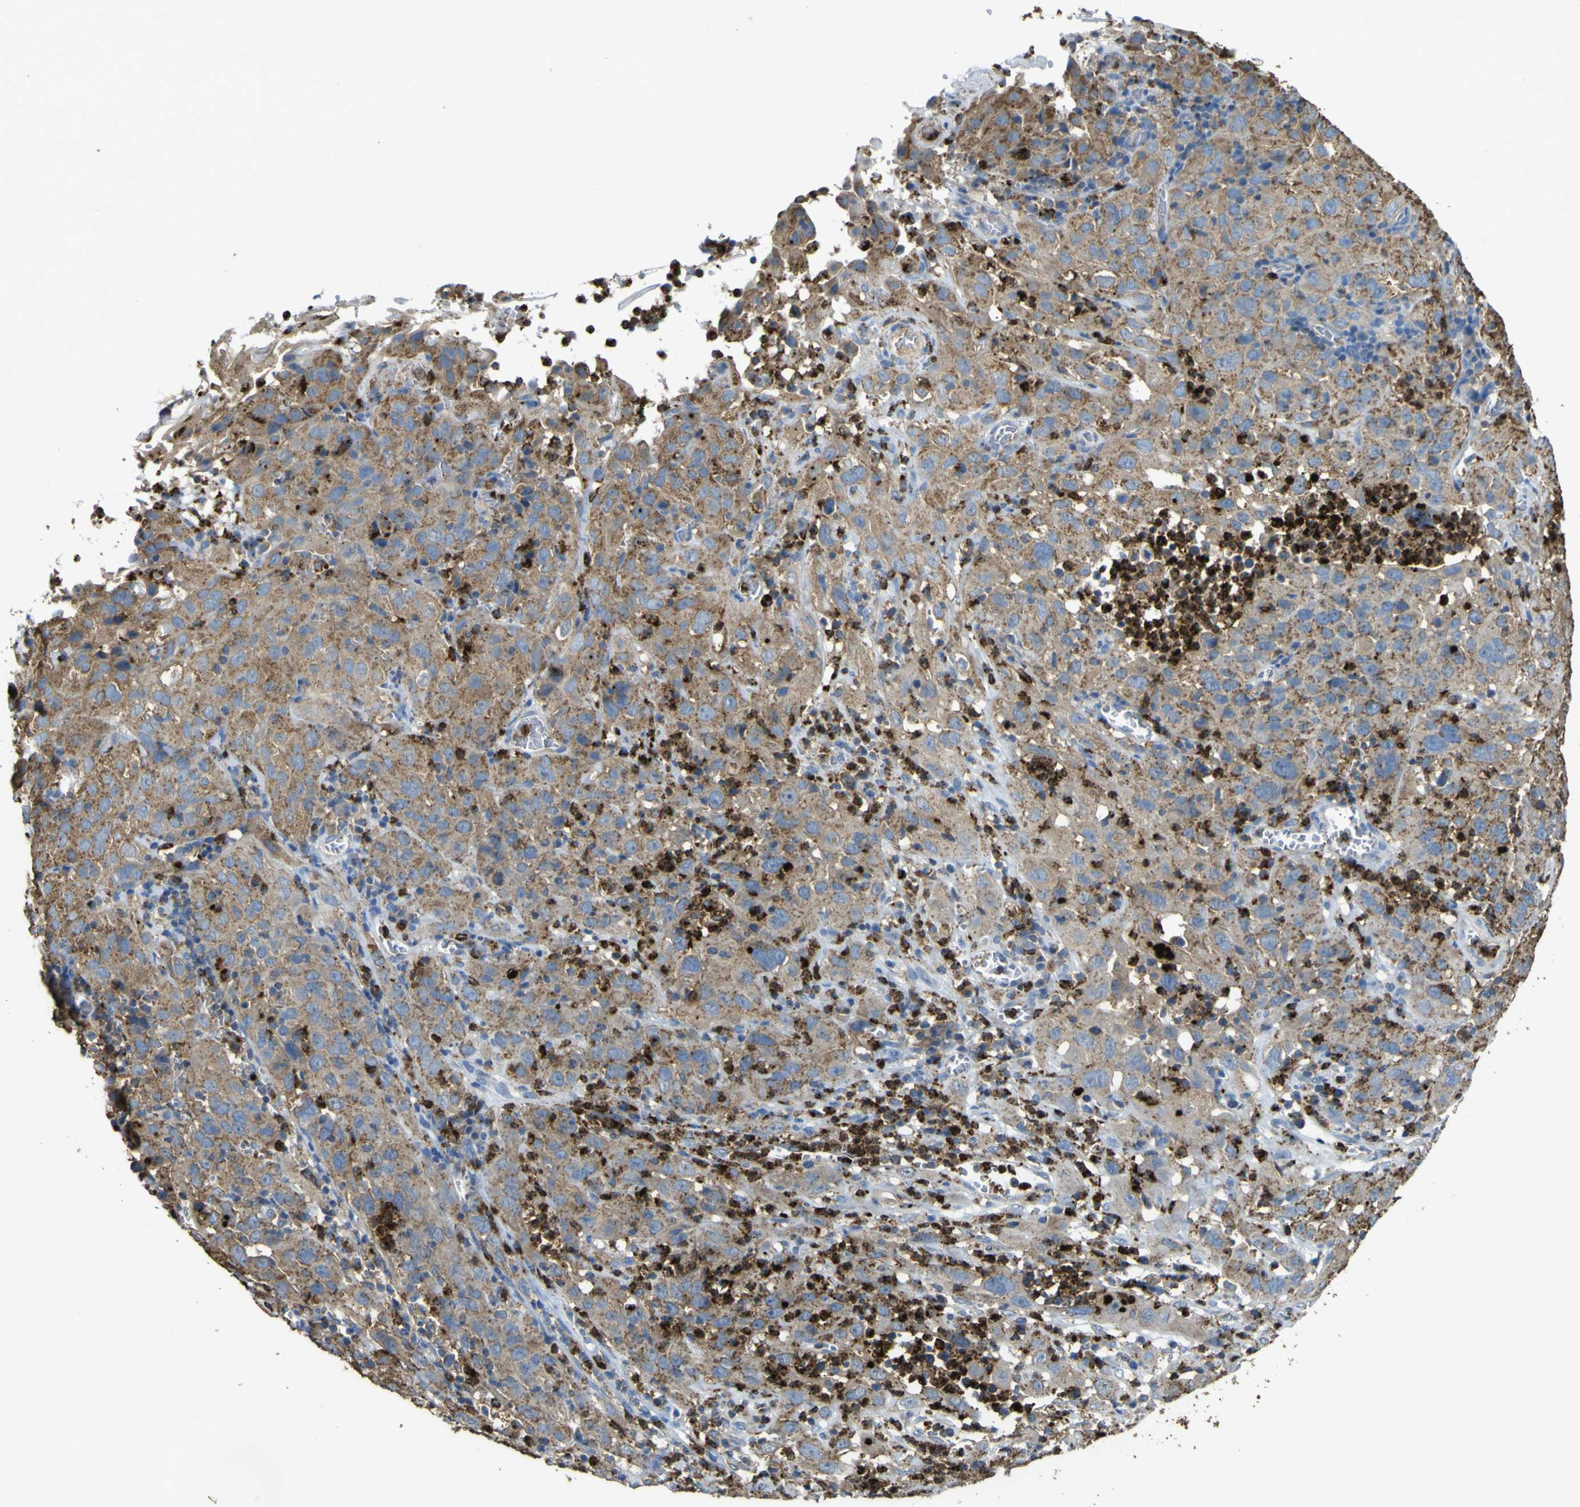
{"staining": {"intensity": "moderate", "quantity": ">75%", "location": "cytoplasmic/membranous"}, "tissue": "cervical cancer", "cell_type": "Tumor cells", "image_type": "cancer", "snomed": [{"axis": "morphology", "description": "Squamous cell carcinoma, NOS"}, {"axis": "topography", "description": "Cervix"}], "caption": "Immunohistochemistry (IHC) photomicrograph of neoplastic tissue: human cervical cancer stained using IHC demonstrates medium levels of moderate protein expression localized specifically in the cytoplasmic/membranous of tumor cells, appearing as a cytoplasmic/membranous brown color.", "gene": "ACSL3", "patient": {"sex": "female", "age": 32}}